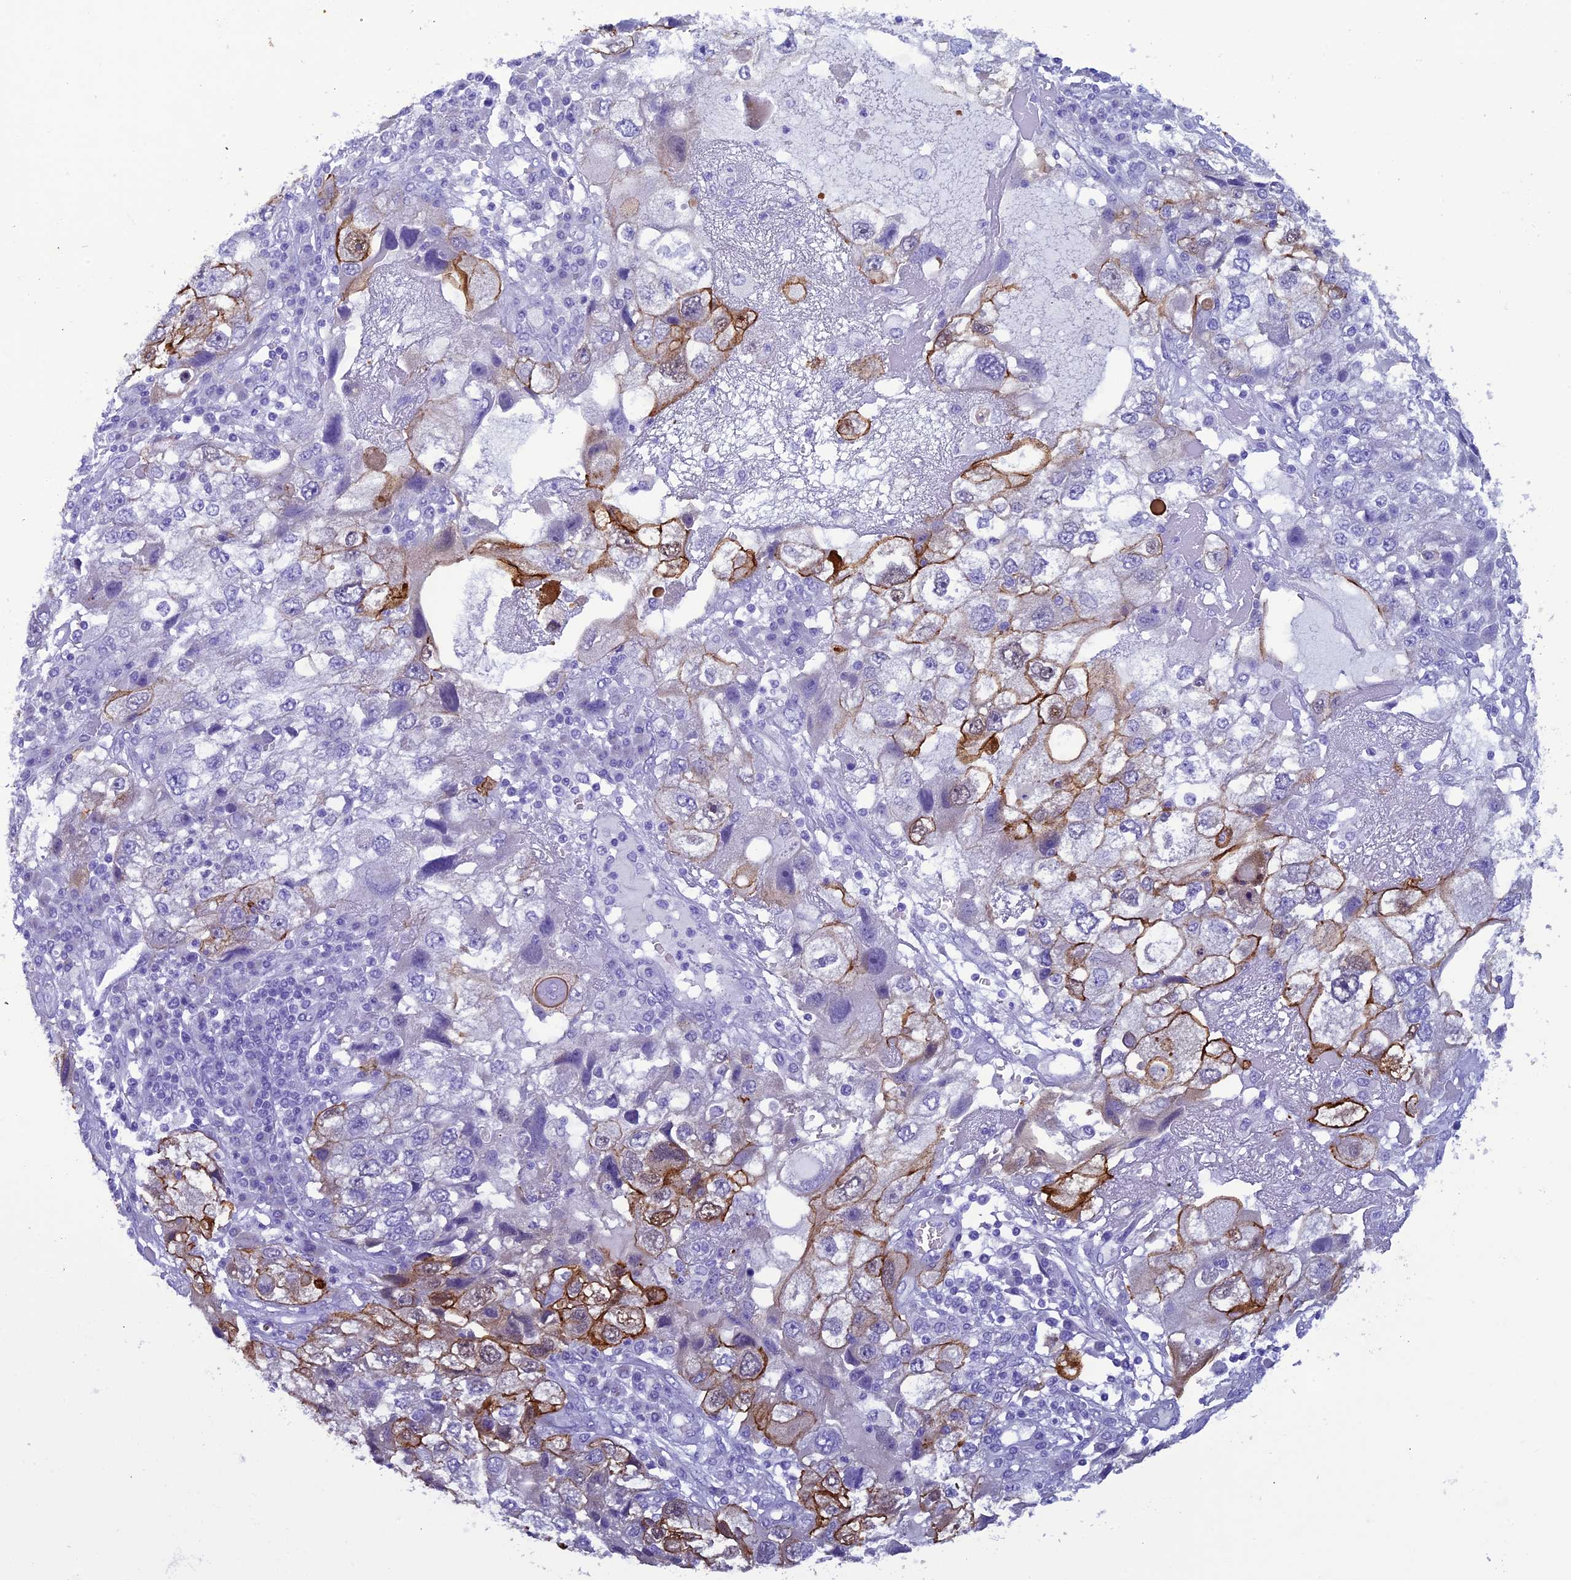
{"staining": {"intensity": "strong", "quantity": "25%-75%", "location": "cytoplasmic/membranous"}, "tissue": "endometrial cancer", "cell_type": "Tumor cells", "image_type": "cancer", "snomed": [{"axis": "morphology", "description": "Adenocarcinoma, NOS"}, {"axis": "topography", "description": "Endometrium"}], "caption": "Immunohistochemistry of endometrial adenocarcinoma demonstrates high levels of strong cytoplasmic/membranous positivity in approximately 25%-75% of tumor cells.", "gene": "SCEL", "patient": {"sex": "female", "age": 49}}